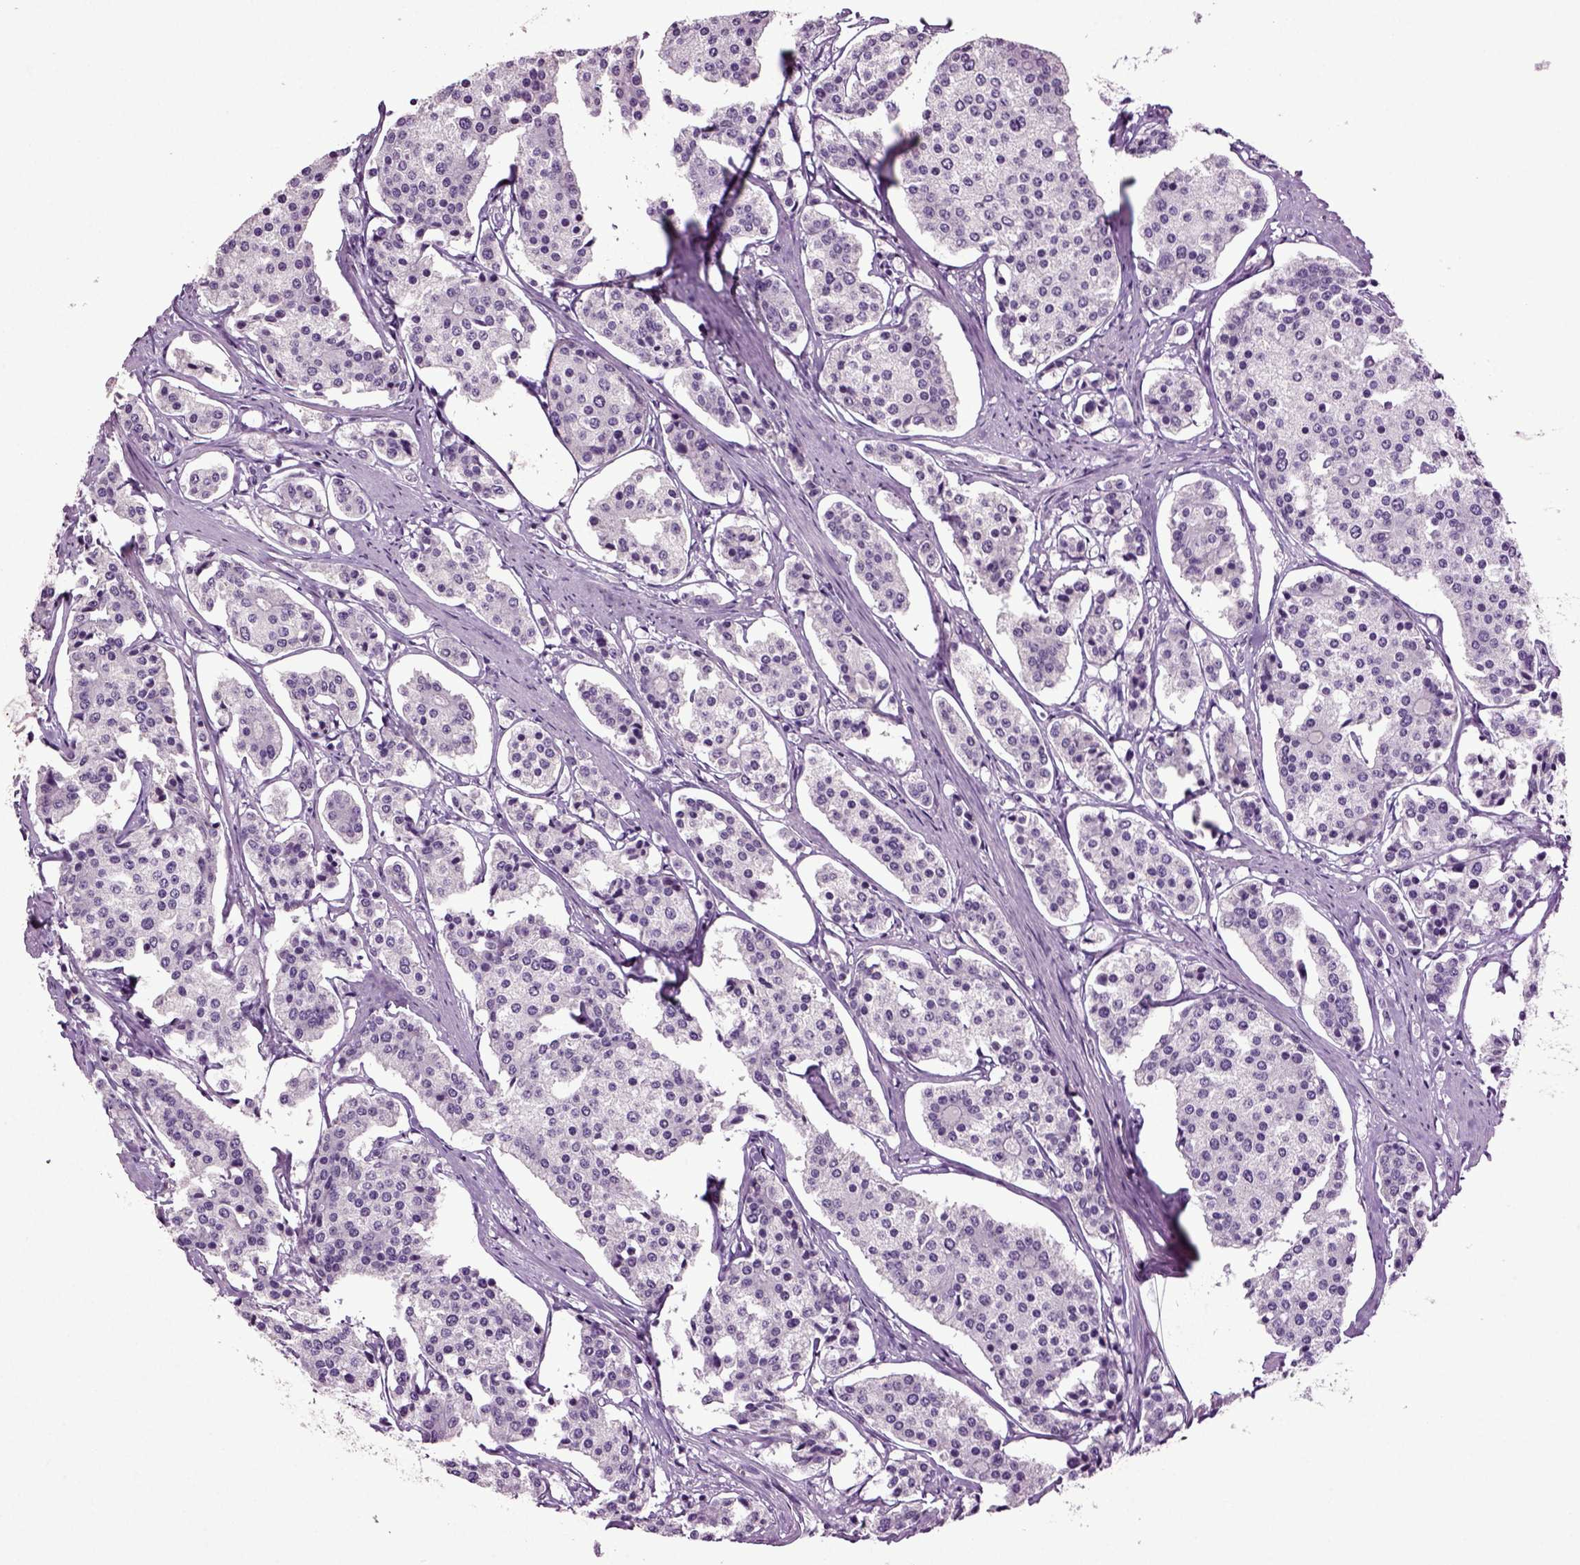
{"staining": {"intensity": "negative", "quantity": "none", "location": "none"}, "tissue": "carcinoid", "cell_type": "Tumor cells", "image_type": "cancer", "snomed": [{"axis": "morphology", "description": "Carcinoid, malignant, NOS"}, {"axis": "topography", "description": "Small intestine"}], "caption": "The histopathology image exhibits no staining of tumor cells in carcinoid (malignant).", "gene": "SLC17A6", "patient": {"sex": "female", "age": 65}}